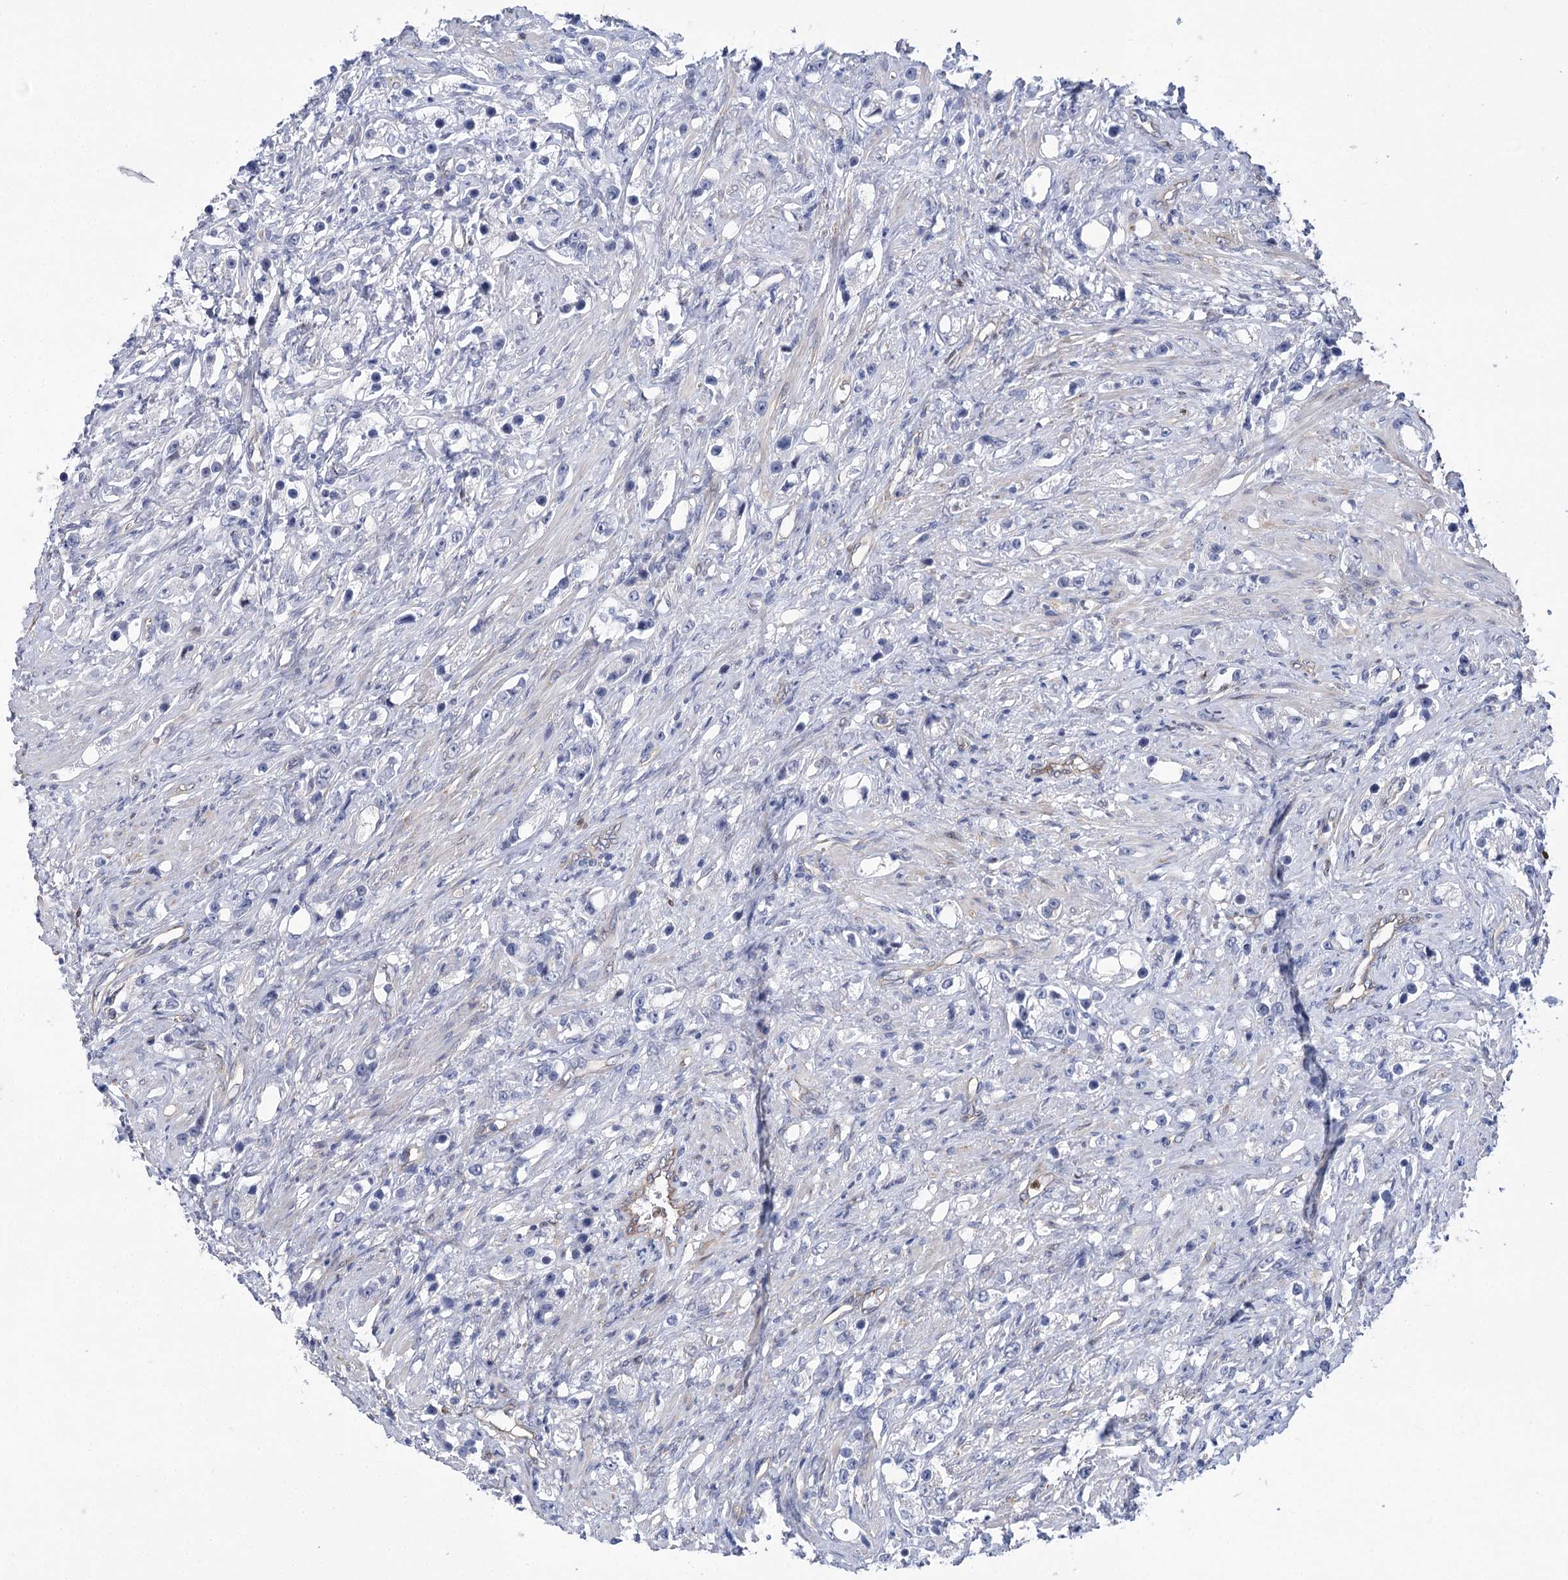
{"staining": {"intensity": "negative", "quantity": "none", "location": "none"}, "tissue": "prostate cancer", "cell_type": "Tumor cells", "image_type": "cancer", "snomed": [{"axis": "morphology", "description": "Adenocarcinoma, High grade"}, {"axis": "topography", "description": "Prostate"}], "caption": "This is an immunohistochemistry photomicrograph of human prostate high-grade adenocarcinoma. There is no expression in tumor cells.", "gene": "THAP6", "patient": {"sex": "male", "age": 63}}